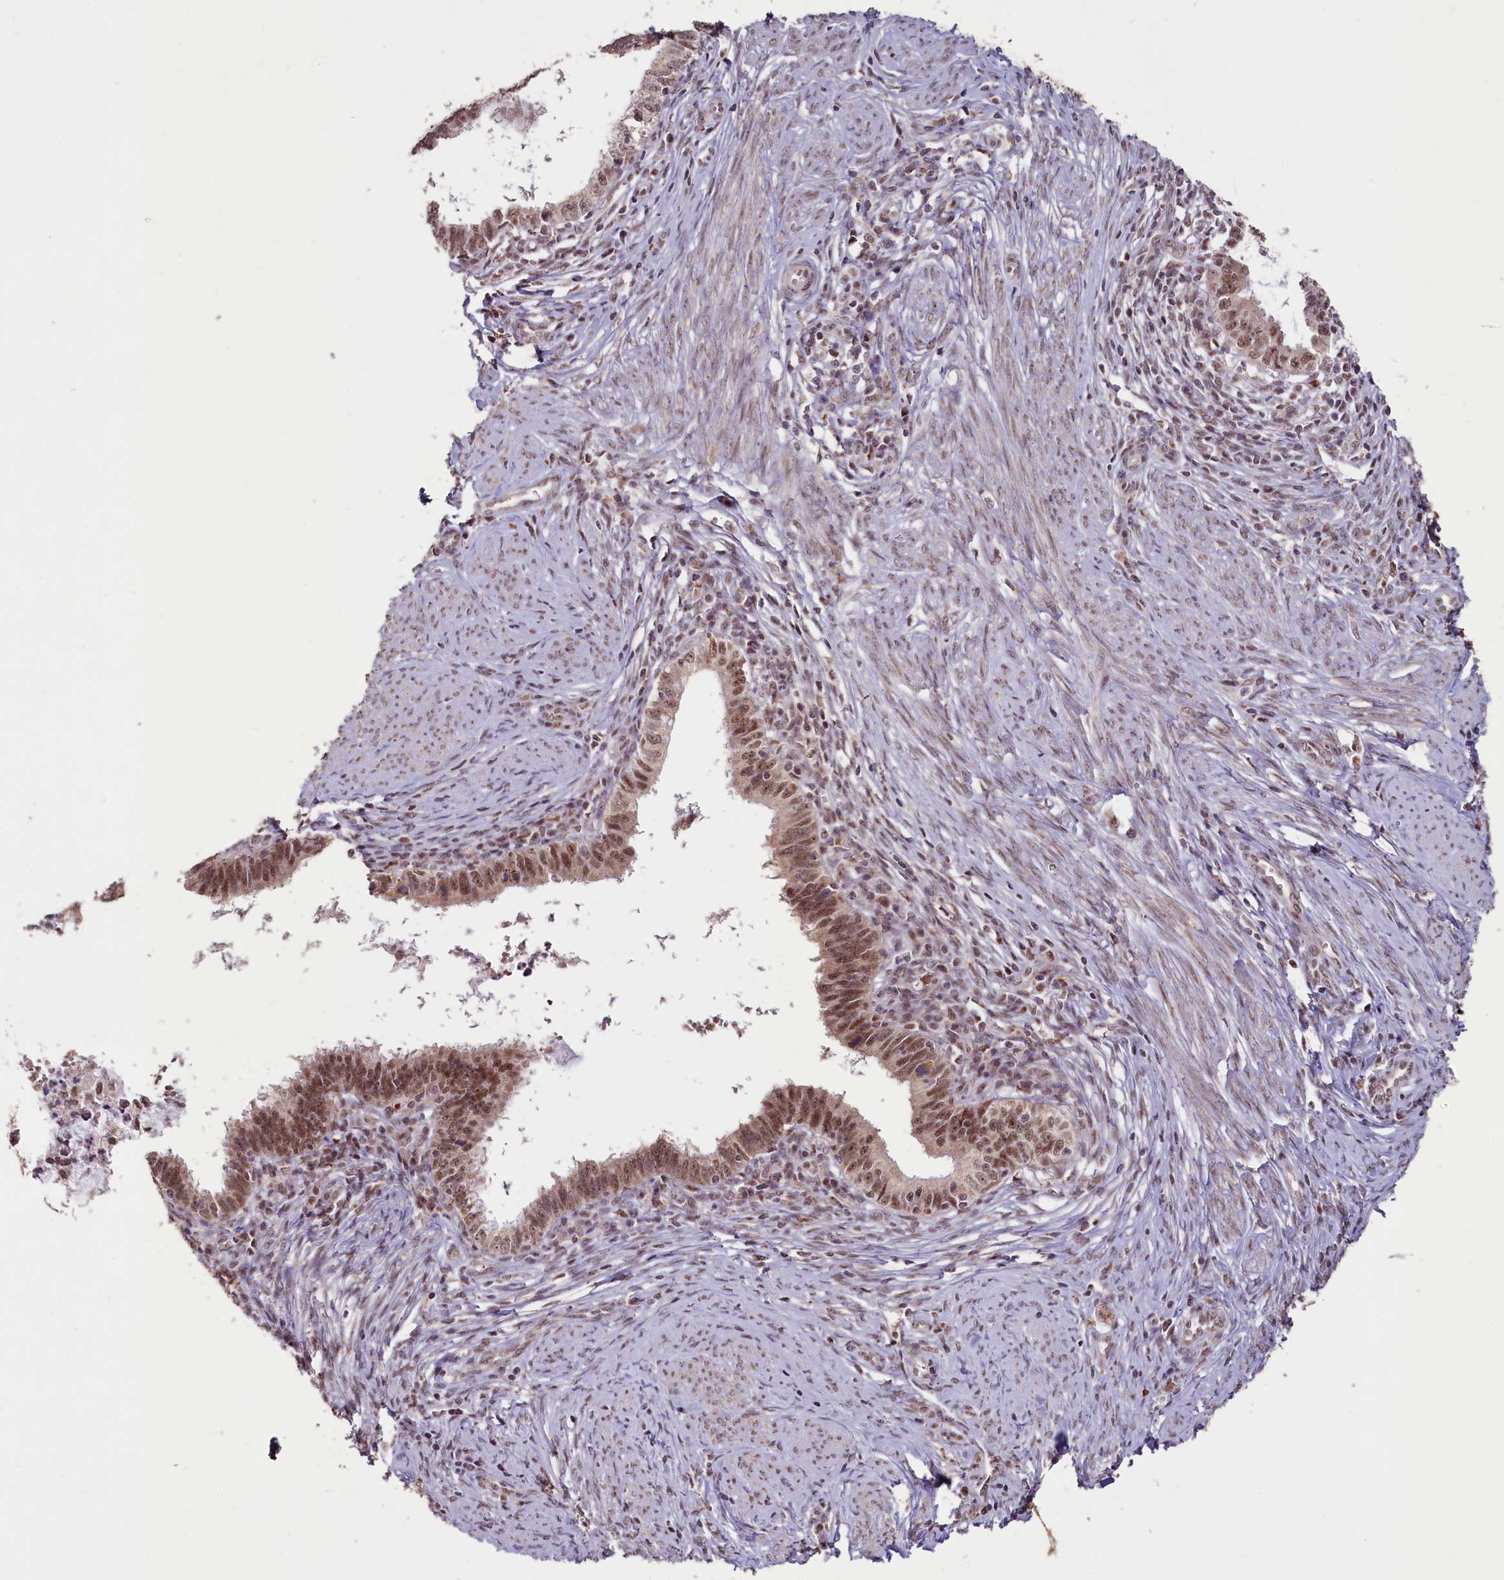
{"staining": {"intensity": "moderate", "quantity": ">75%", "location": "nuclear"}, "tissue": "cervical cancer", "cell_type": "Tumor cells", "image_type": "cancer", "snomed": [{"axis": "morphology", "description": "Adenocarcinoma, NOS"}, {"axis": "topography", "description": "Cervix"}], "caption": "IHC micrograph of human cervical adenocarcinoma stained for a protein (brown), which displays medium levels of moderate nuclear staining in approximately >75% of tumor cells.", "gene": "PDE6D", "patient": {"sex": "female", "age": 36}}